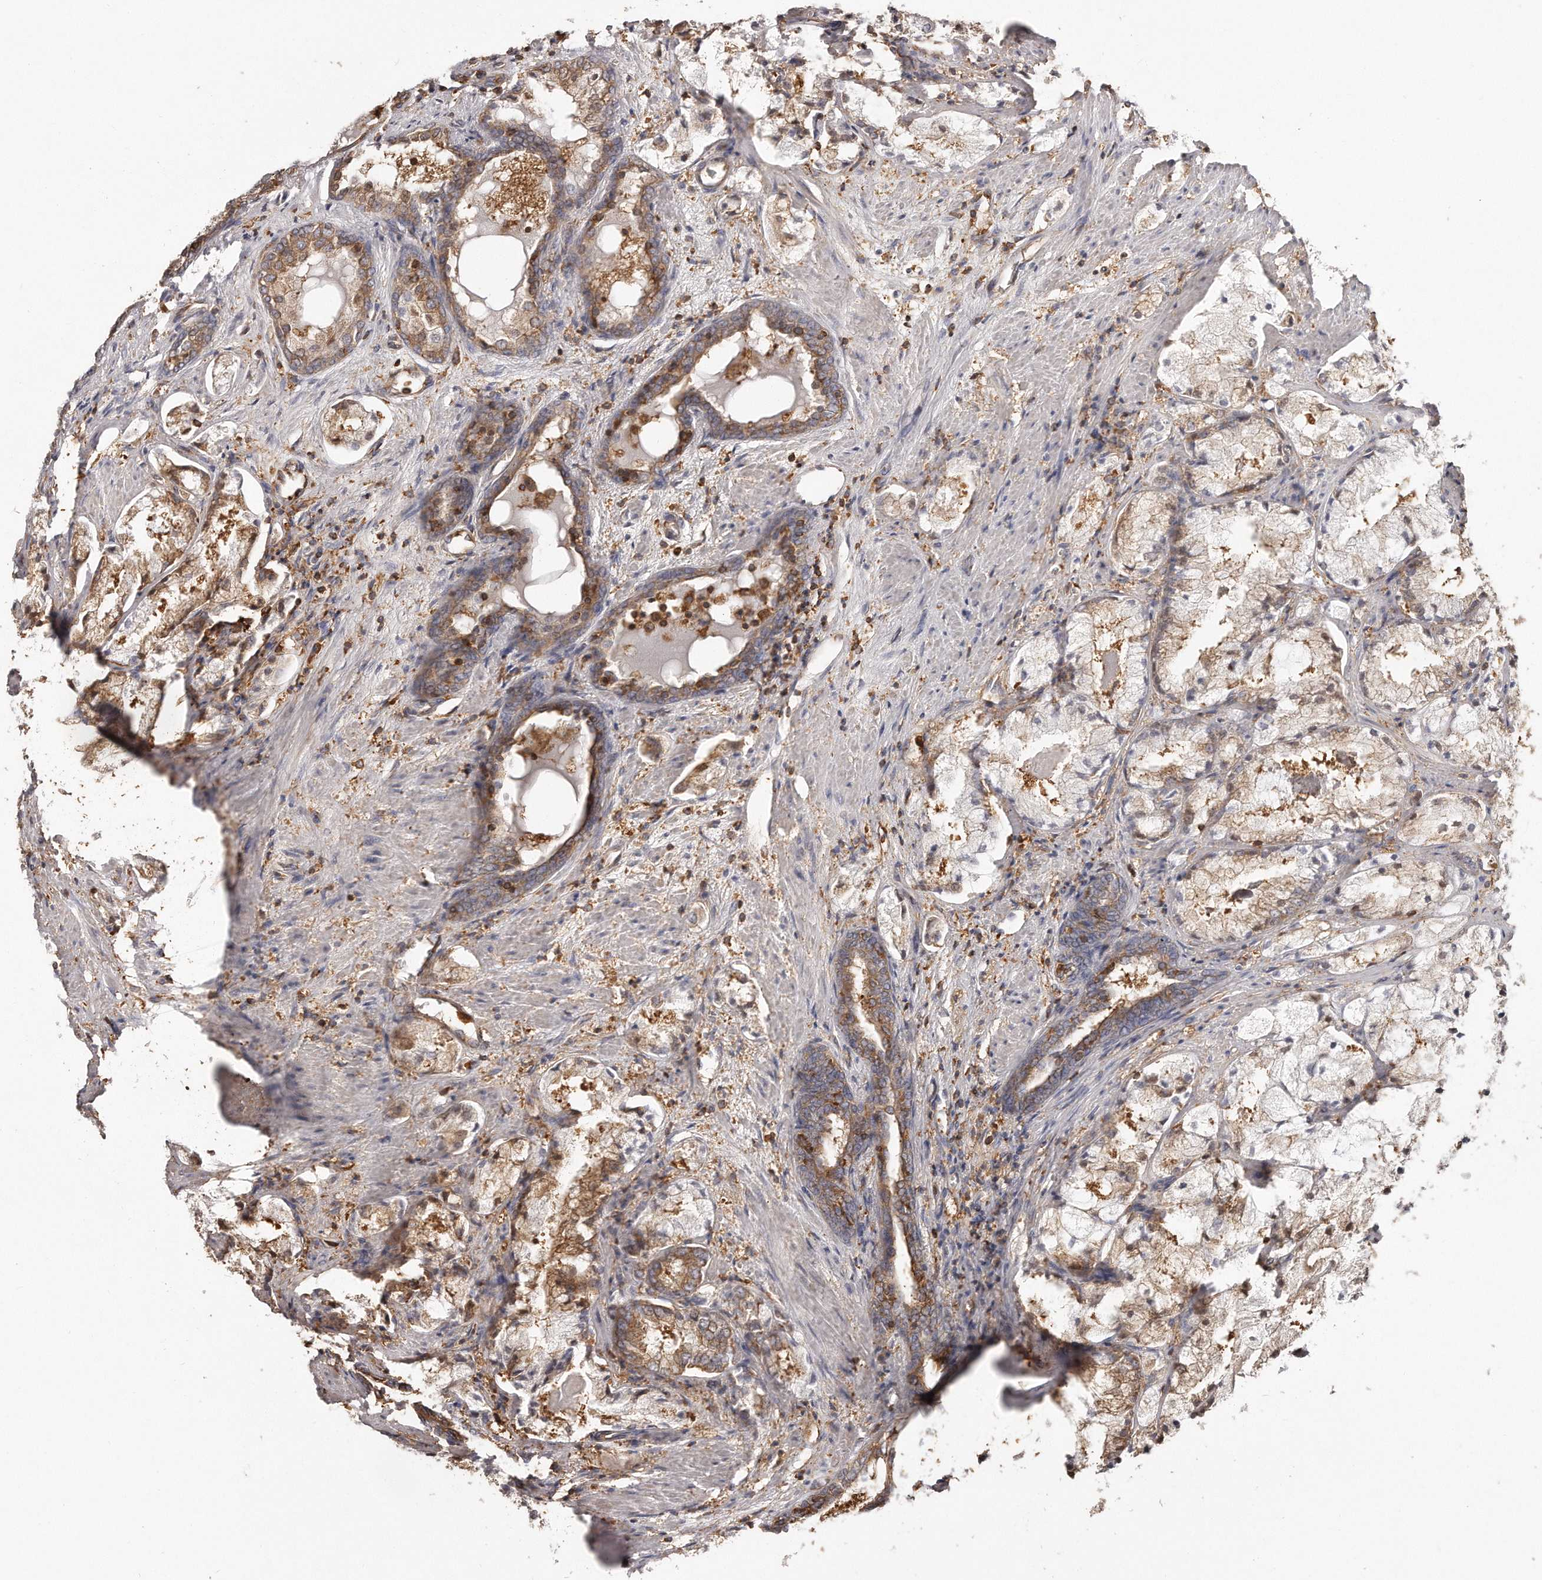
{"staining": {"intensity": "weak", "quantity": "<25%", "location": "cytoplasmic/membranous"}, "tissue": "prostate cancer", "cell_type": "Tumor cells", "image_type": "cancer", "snomed": [{"axis": "morphology", "description": "Adenocarcinoma, High grade"}, {"axis": "topography", "description": "Prostate"}], "caption": "Immunohistochemistry (IHC) histopathology image of neoplastic tissue: prostate adenocarcinoma (high-grade) stained with DAB (3,3'-diaminobenzidine) demonstrates no significant protein expression in tumor cells.", "gene": "CAP1", "patient": {"sex": "male", "age": 50}}